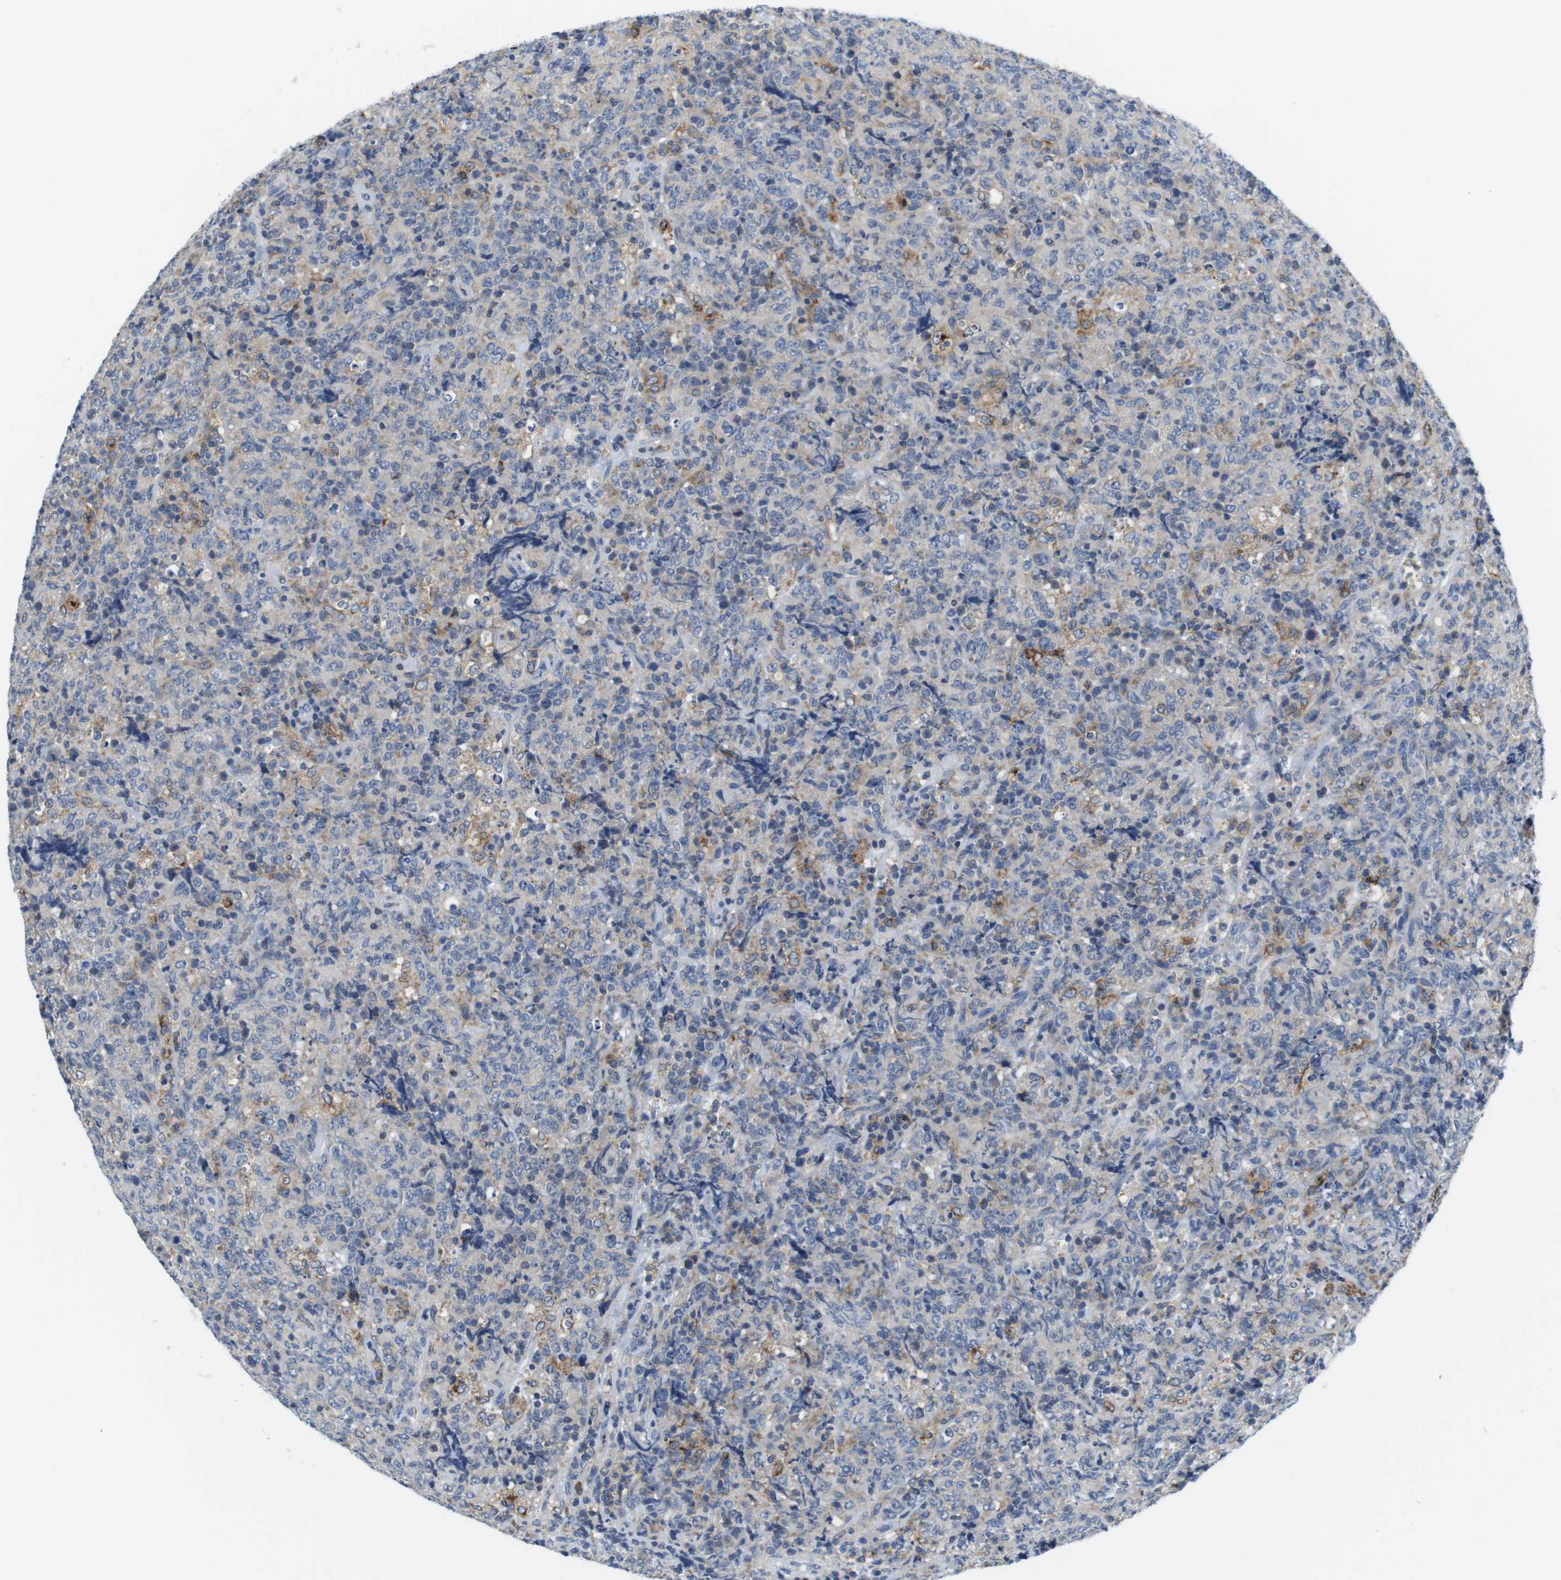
{"staining": {"intensity": "weak", "quantity": "<25%", "location": "cytoplasmic/membranous"}, "tissue": "lymphoma", "cell_type": "Tumor cells", "image_type": "cancer", "snomed": [{"axis": "morphology", "description": "Malignant lymphoma, non-Hodgkin's type, High grade"}, {"axis": "topography", "description": "Tonsil"}], "caption": "Tumor cells show no significant staining in high-grade malignant lymphoma, non-Hodgkin's type.", "gene": "CNGA2", "patient": {"sex": "female", "age": 36}}